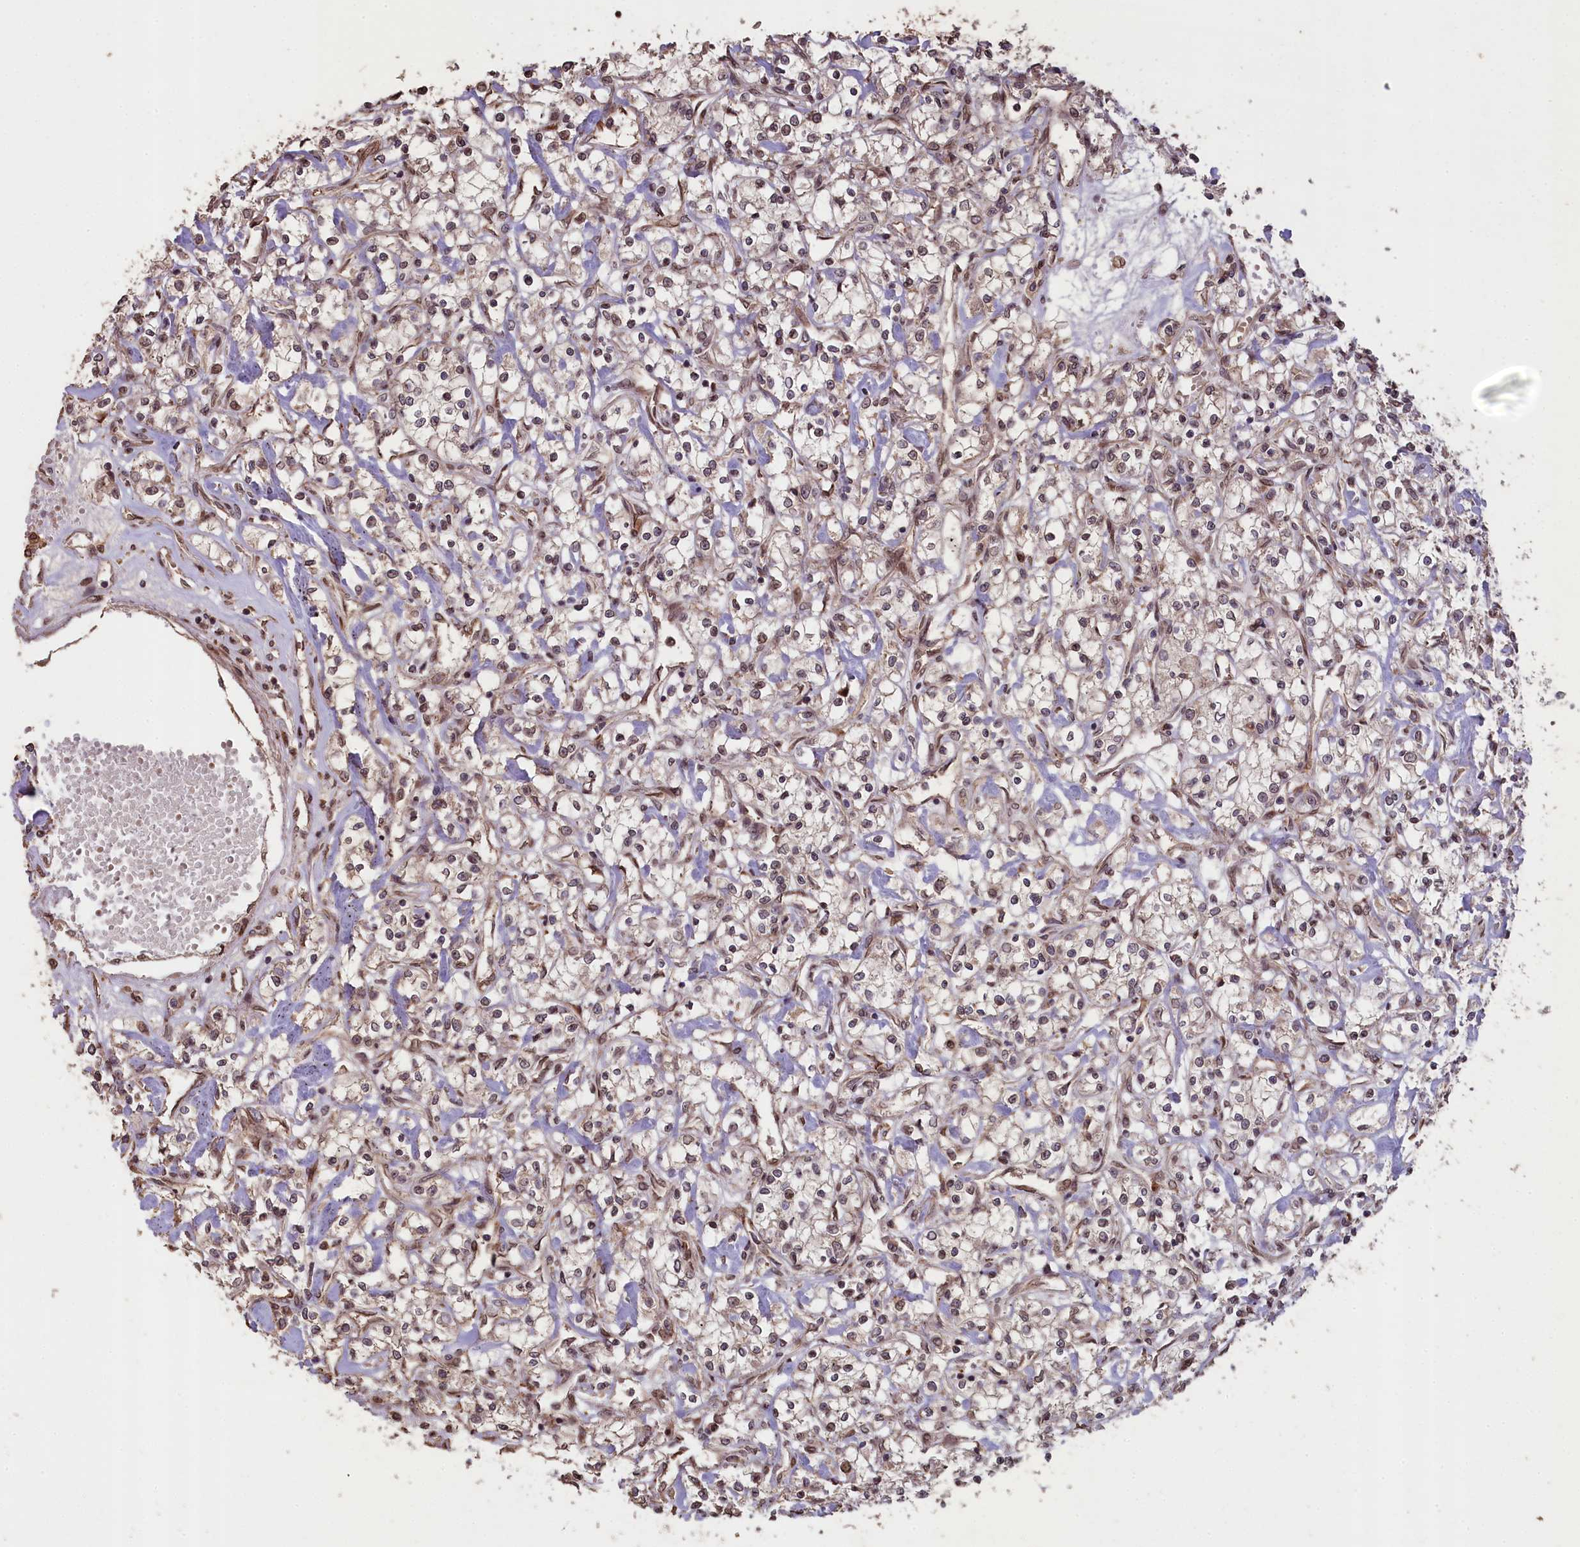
{"staining": {"intensity": "moderate", "quantity": "<25%", "location": "nuclear"}, "tissue": "renal cancer", "cell_type": "Tumor cells", "image_type": "cancer", "snomed": [{"axis": "morphology", "description": "Adenocarcinoma, NOS"}, {"axis": "topography", "description": "Kidney"}], "caption": "Tumor cells show moderate nuclear expression in about <25% of cells in renal adenocarcinoma.", "gene": "SLC38A7", "patient": {"sex": "female", "age": 59}}